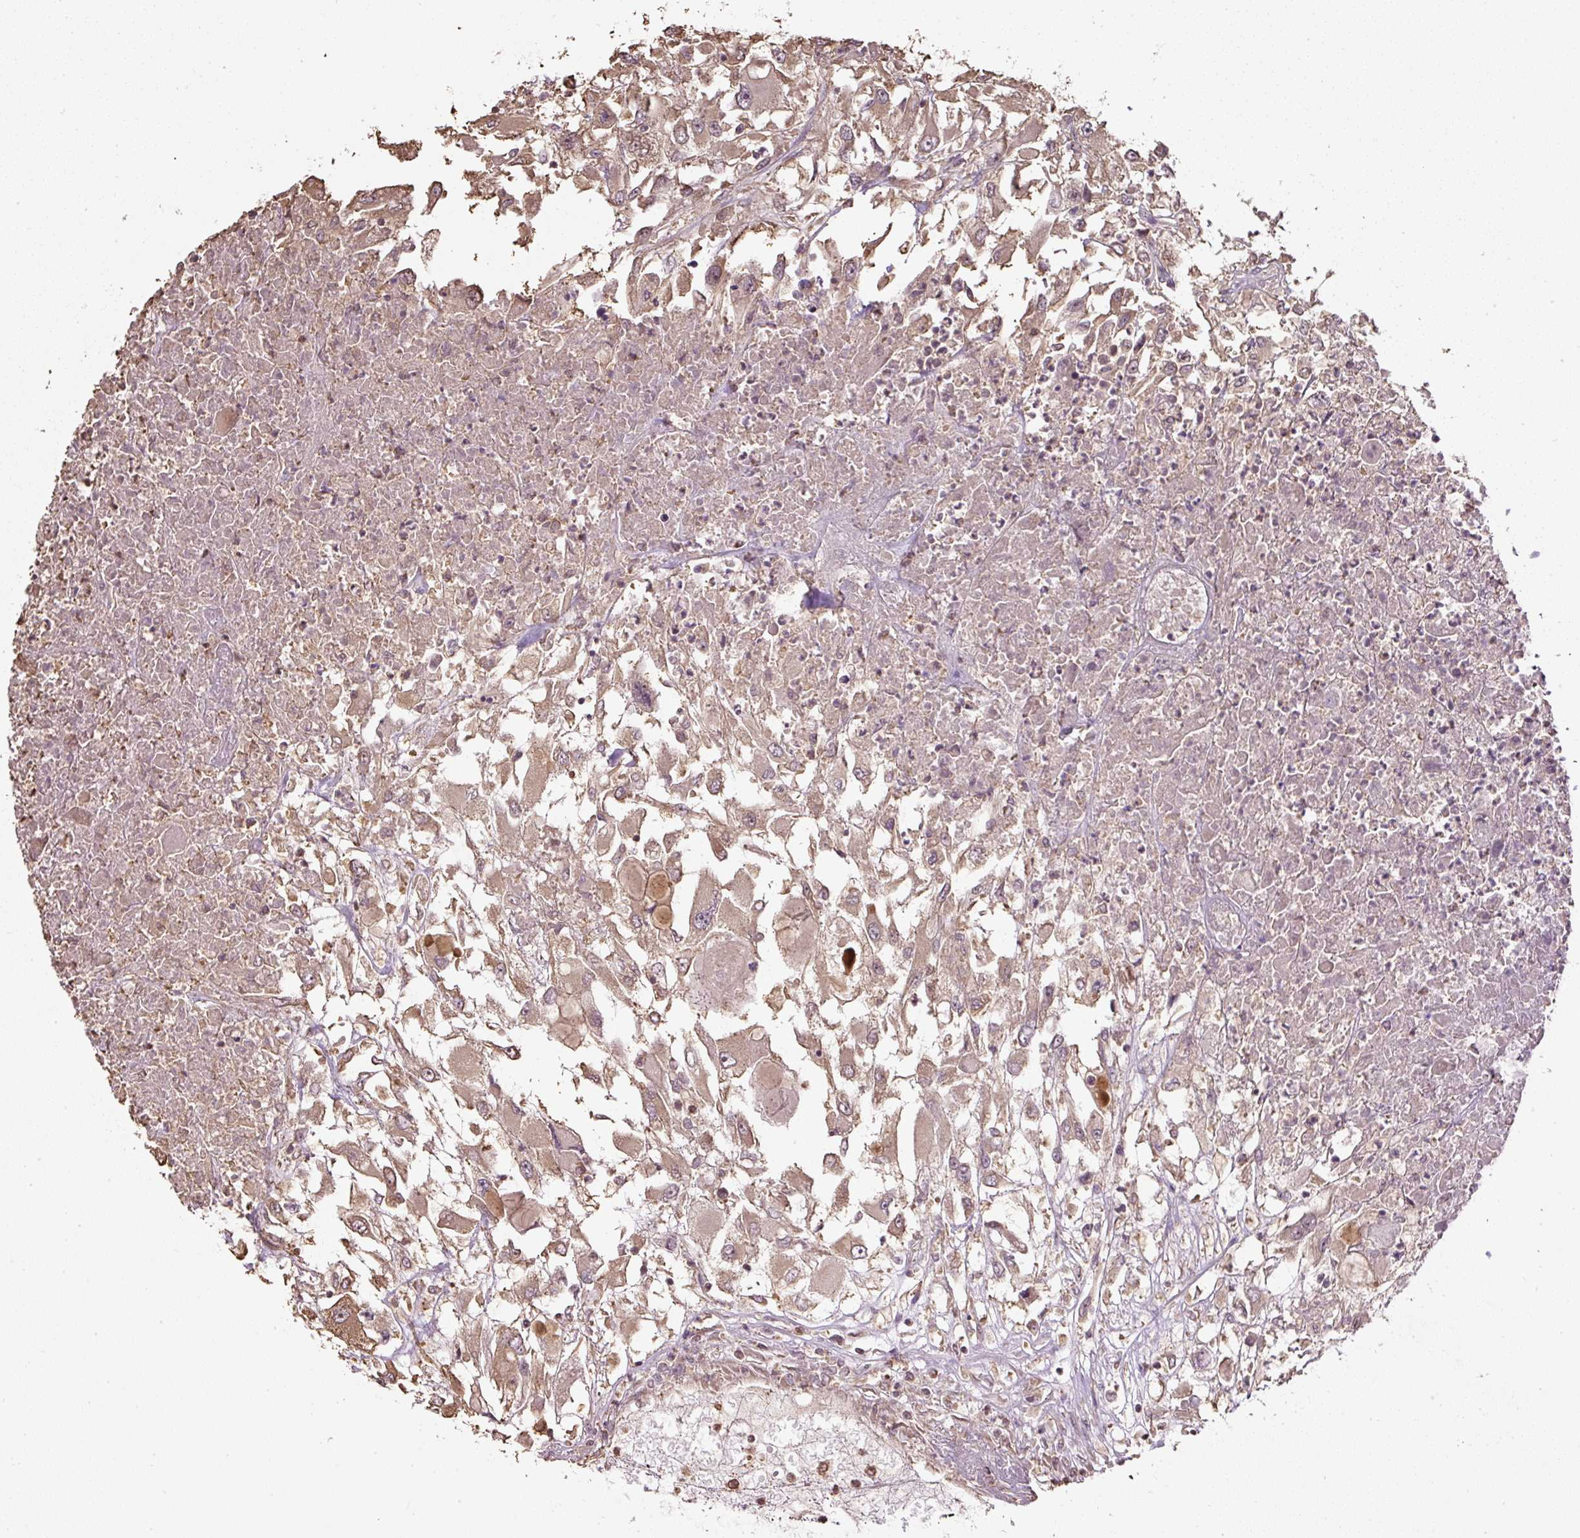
{"staining": {"intensity": "moderate", "quantity": ">75%", "location": "cytoplasmic/membranous"}, "tissue": "renal cancer", "cell_type": "Tumor cells", "image_type": "cancer", "snomed": [{"axis": "morphology", "description": "Adenocarcinoma, NOS"}, {"axis": "topography", "description": "Kidney"}], "caption": "This is a micrograph of immunohistochemistry (IHC) staining of adenocarcinoma (renal), which shows moderate positivity in the cytoplasmic/membranous of tumor cells.", "gene": "TMEM170B", "patient": {"sex": "female", "age": 52}}